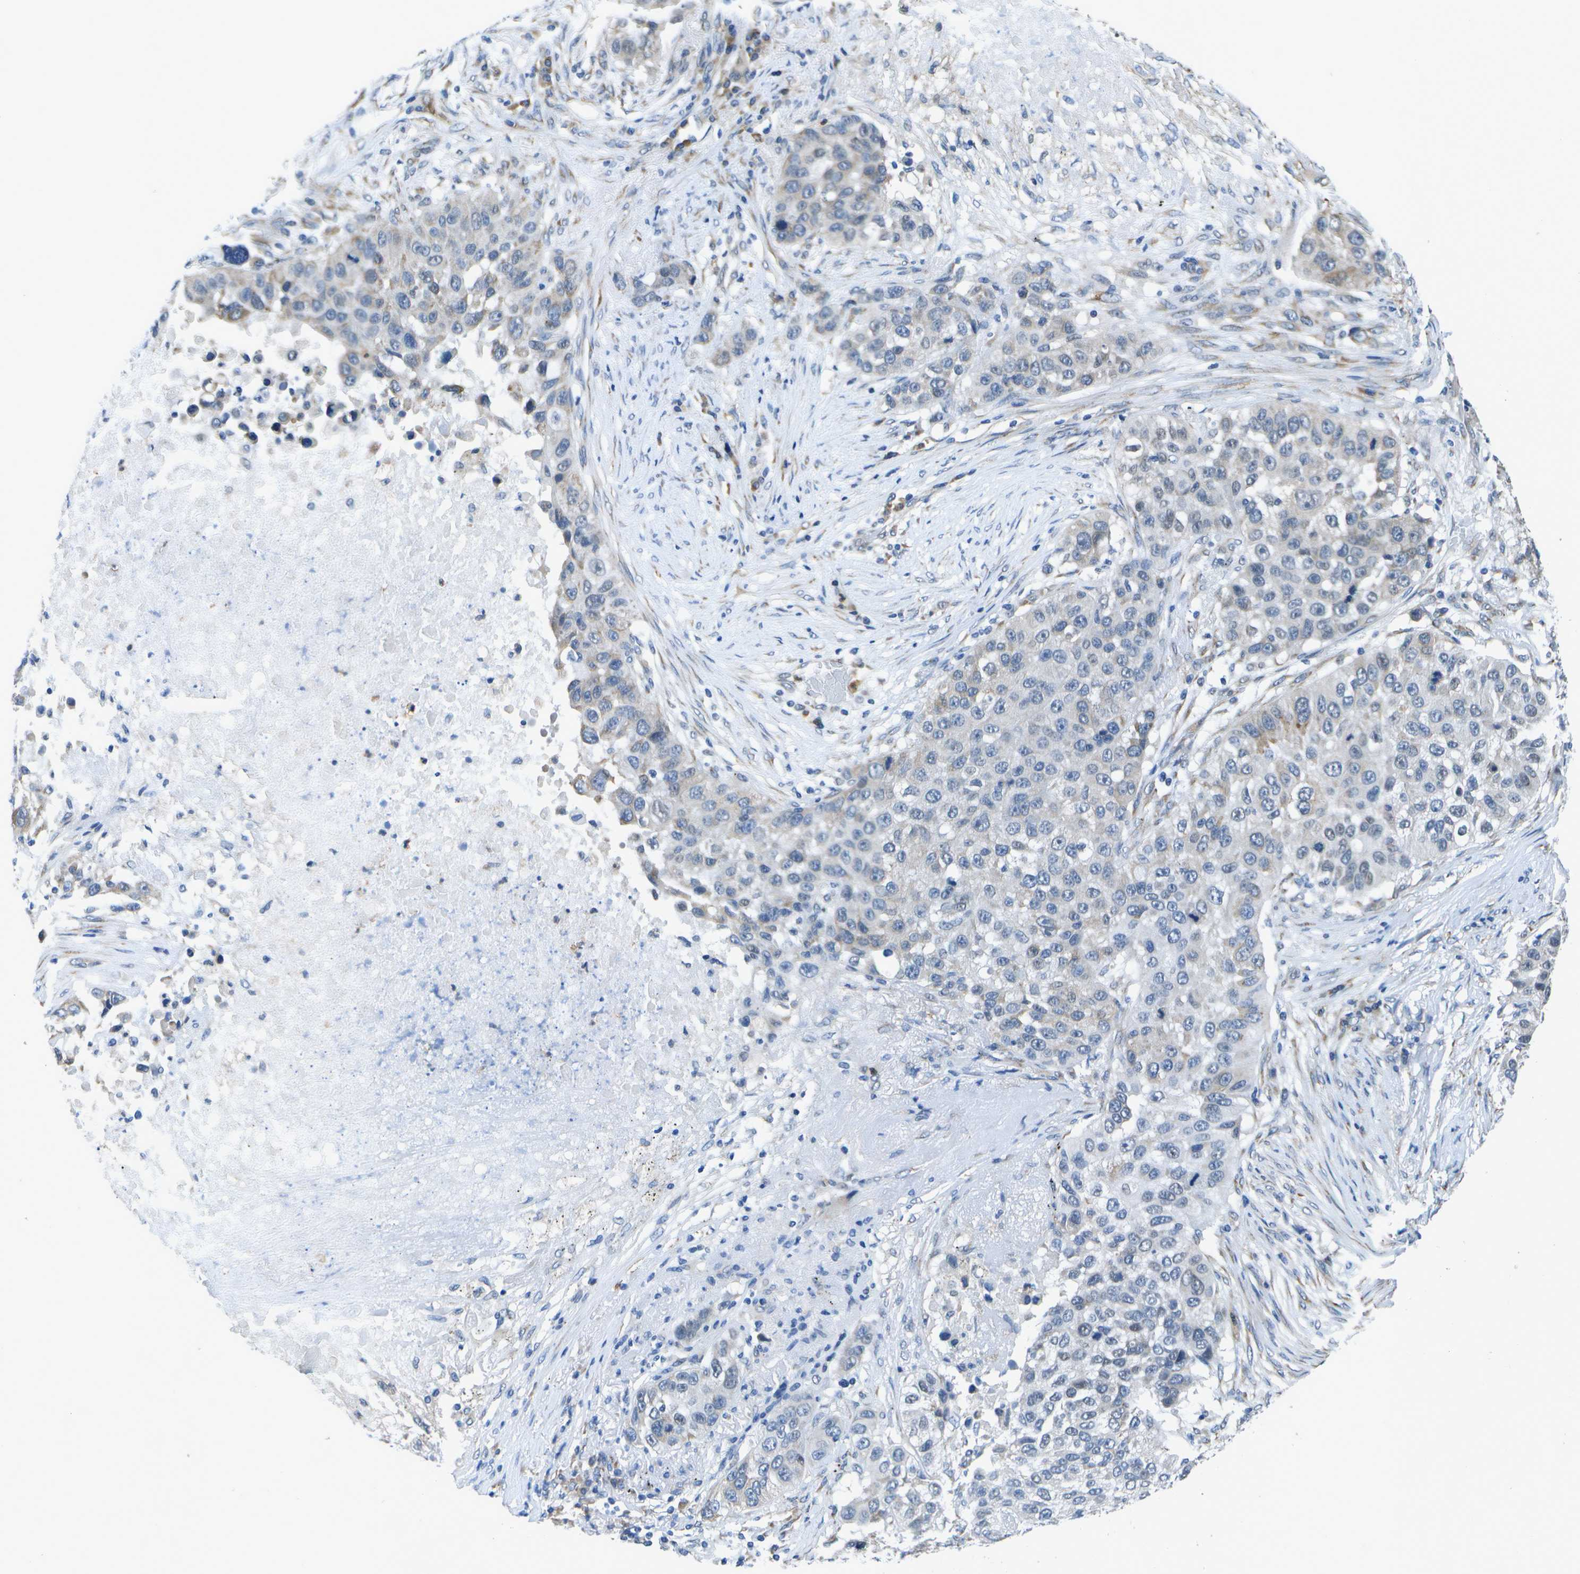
{"staining": {"intensity": "weak", "quantity": "<25%", "location": "cytoplasmic/membranous"}, "tissue": "lung cancer", "cell_type": "Tumor cells", "image_type": "cancer", "snomed": [{"axis": "morphology", "description": "Squamous cell carcinoma, NOS"}, {"axis": "topography", "description": "Lung"}], "caption": "Tumor cells are negative for protein expression in human lung cancer (squamous cell carcinoma).", "gene": "DSE", "patient": {"sex": "male", "age": 57}}